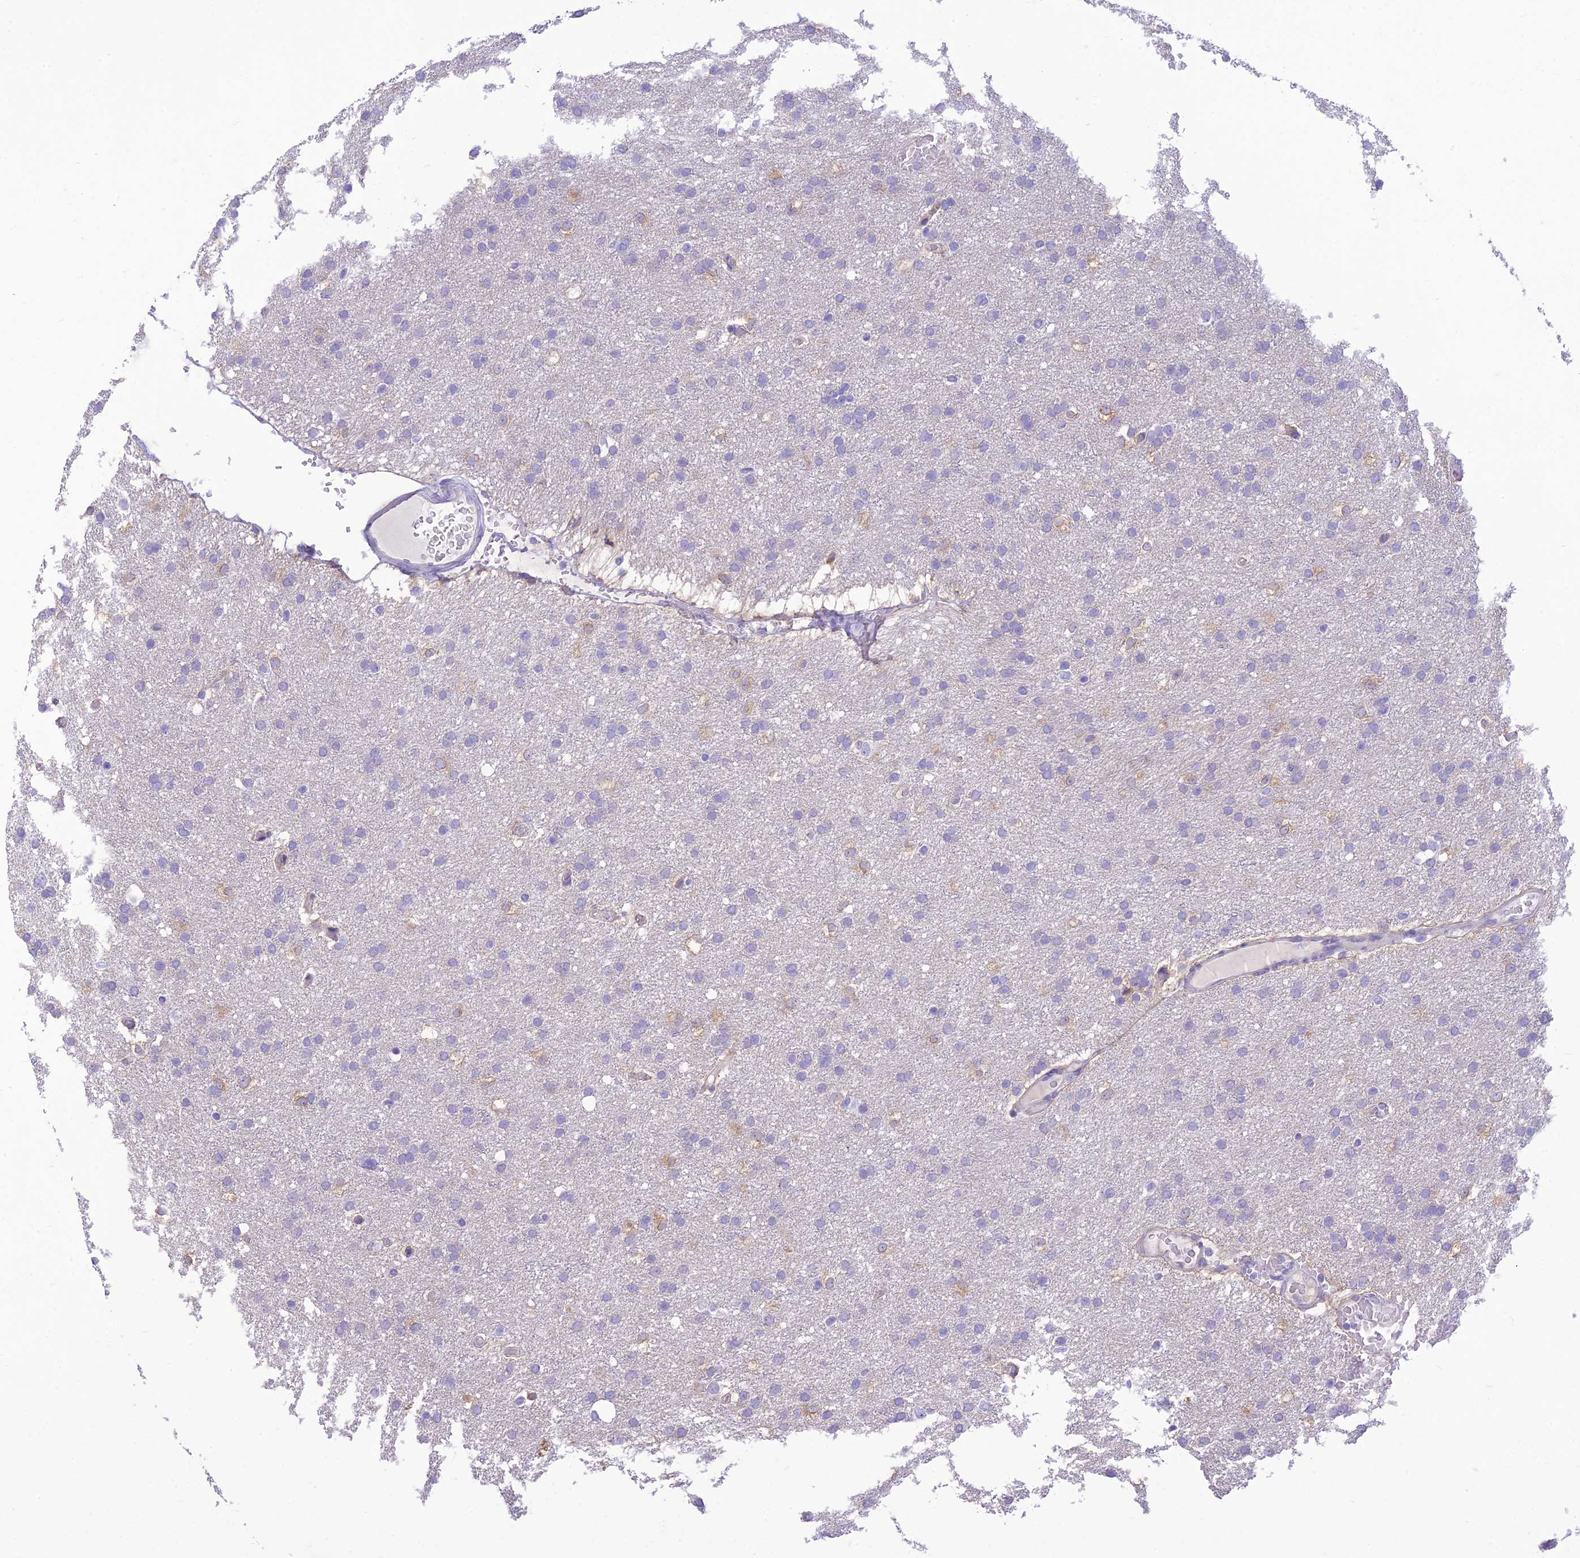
{"staining": {"intensity": "moderate", "quantity": "<25%", "location": "cytoplasmic/membranous"}, "tissue": "glioma", "cell_type": "Tumor cells", "image_type": "cancer", "snomed": [{"axis": "morphology", "description": "Glioma, malignant, High grade"}, {"axis": "topography", "description": "Cerebral cortex"}], "caption": "Immunohistochemistry micrograph of neoplastic tissue: human glioma stained using immunohistochemistry exhibits low levels of moderate protein expression localized specifically in the cytoplasmic/membranous of tumor cells, appearing as a cytoplasmic/membranous brown color.", "gene": "DHDH", "patient": {"sex": "female", "age": 36}}